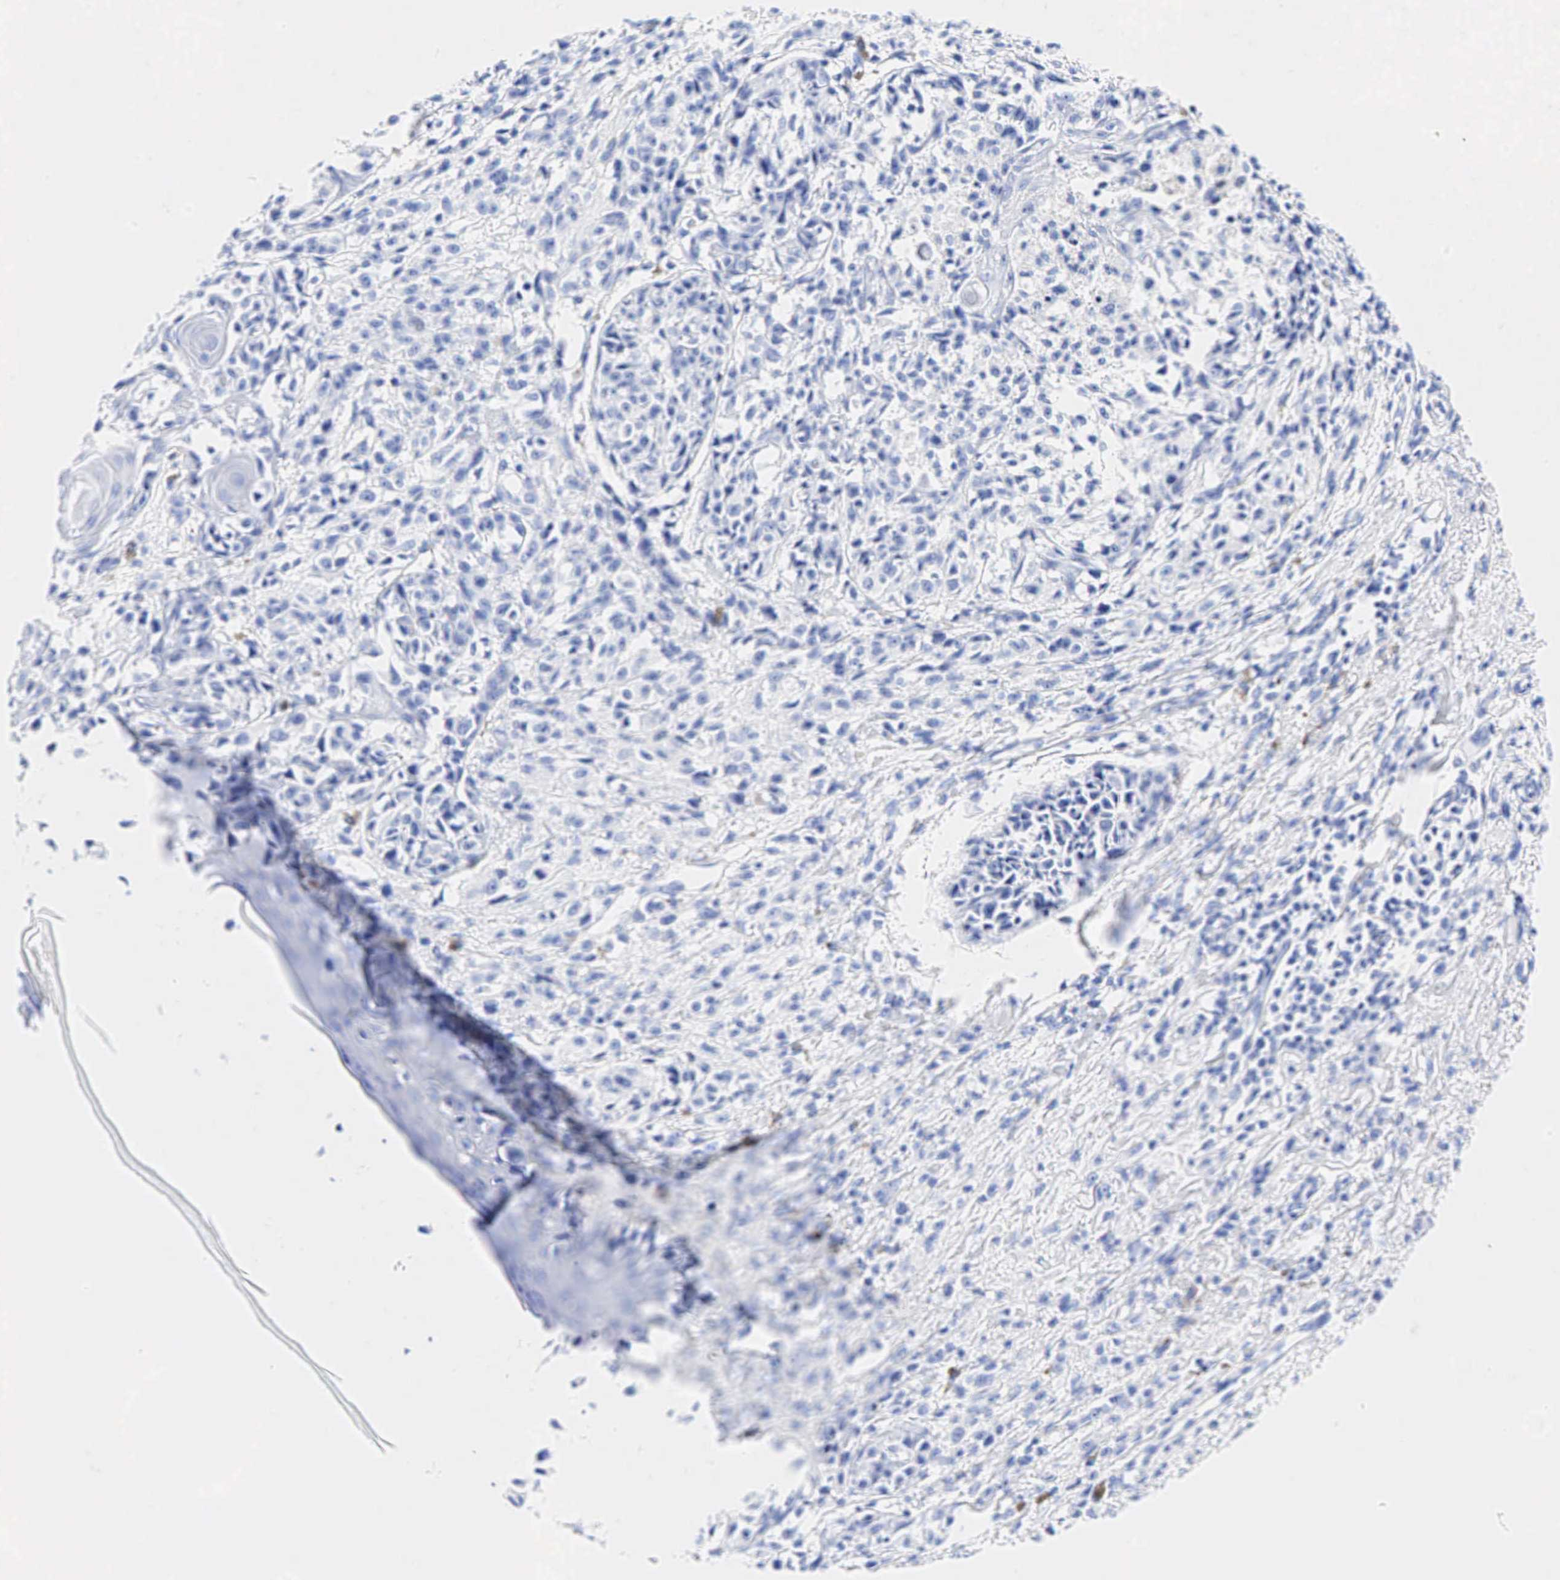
{"staining": {"intensity": "negative", "quantity": "none", "location": "none"}, "tissue": "melanoma", "cell_type": "Tumor cells", "image_type": "cancer", "snomed": [{"axis": "morphology", "description": "Malignant melanoma, NOS"}, {"axis": "topography", "description": "Skin"}], "caption": "IHC of human melanoma reveals no positivity in tumor cells.", "gene": "ESR1", "patient": {"sex": "male", "age": 80}}